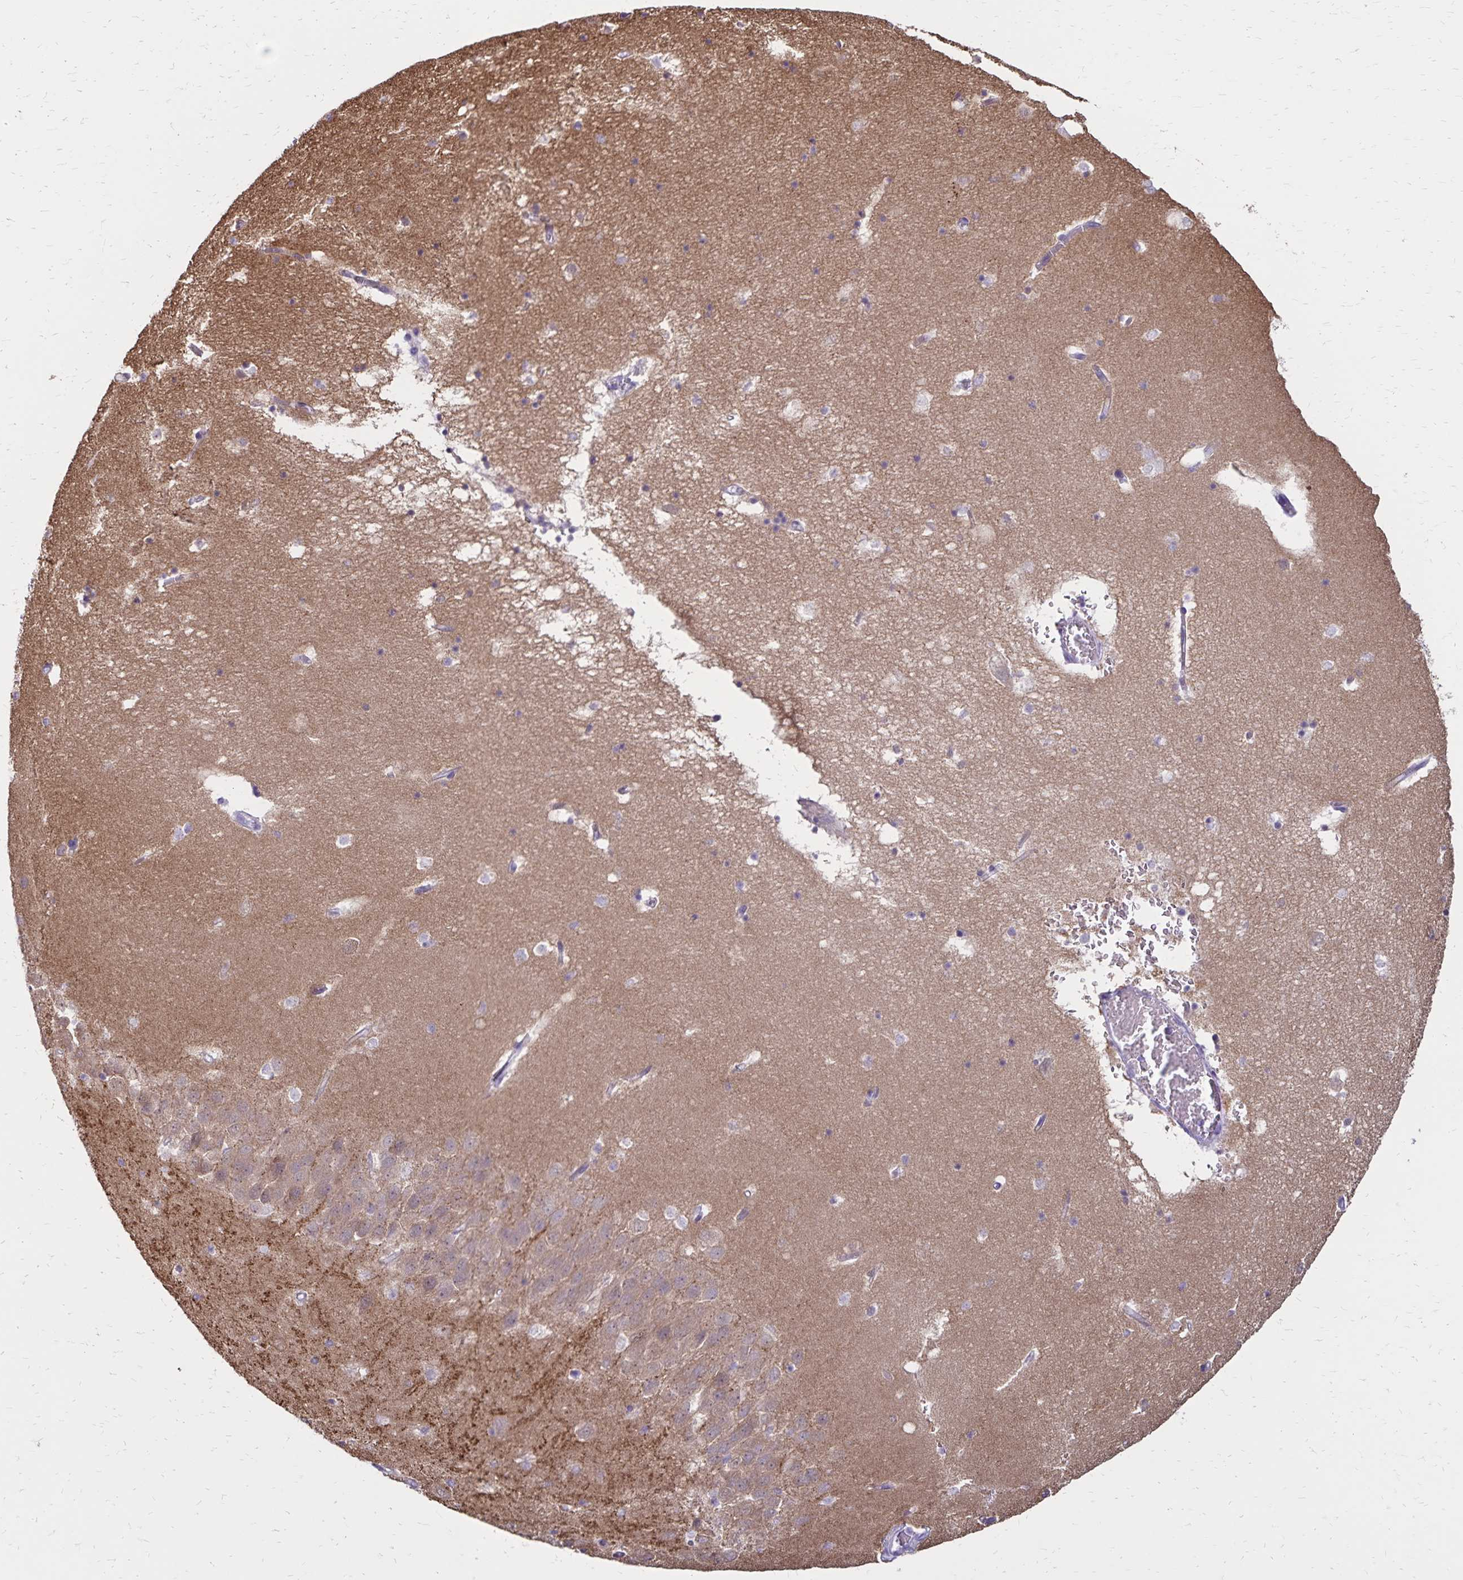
{"staining": {"intensity": "negative", "quantity": "none", "location": "none"}, "tissue": "hippocampus", "cell_type": "Glial cells", "image_type": "normal", "snomed": [{"axis": "morphology", "description": "Normal tissue, NOS"}, {"axis": "topography", "description": "Hippocampus"}], "caption": "Micrograph shows no protein positivity in glial cells of benign hippocampus.", "gene": "SH3GL3", "patient": {"sex": "male", "age": 58}}